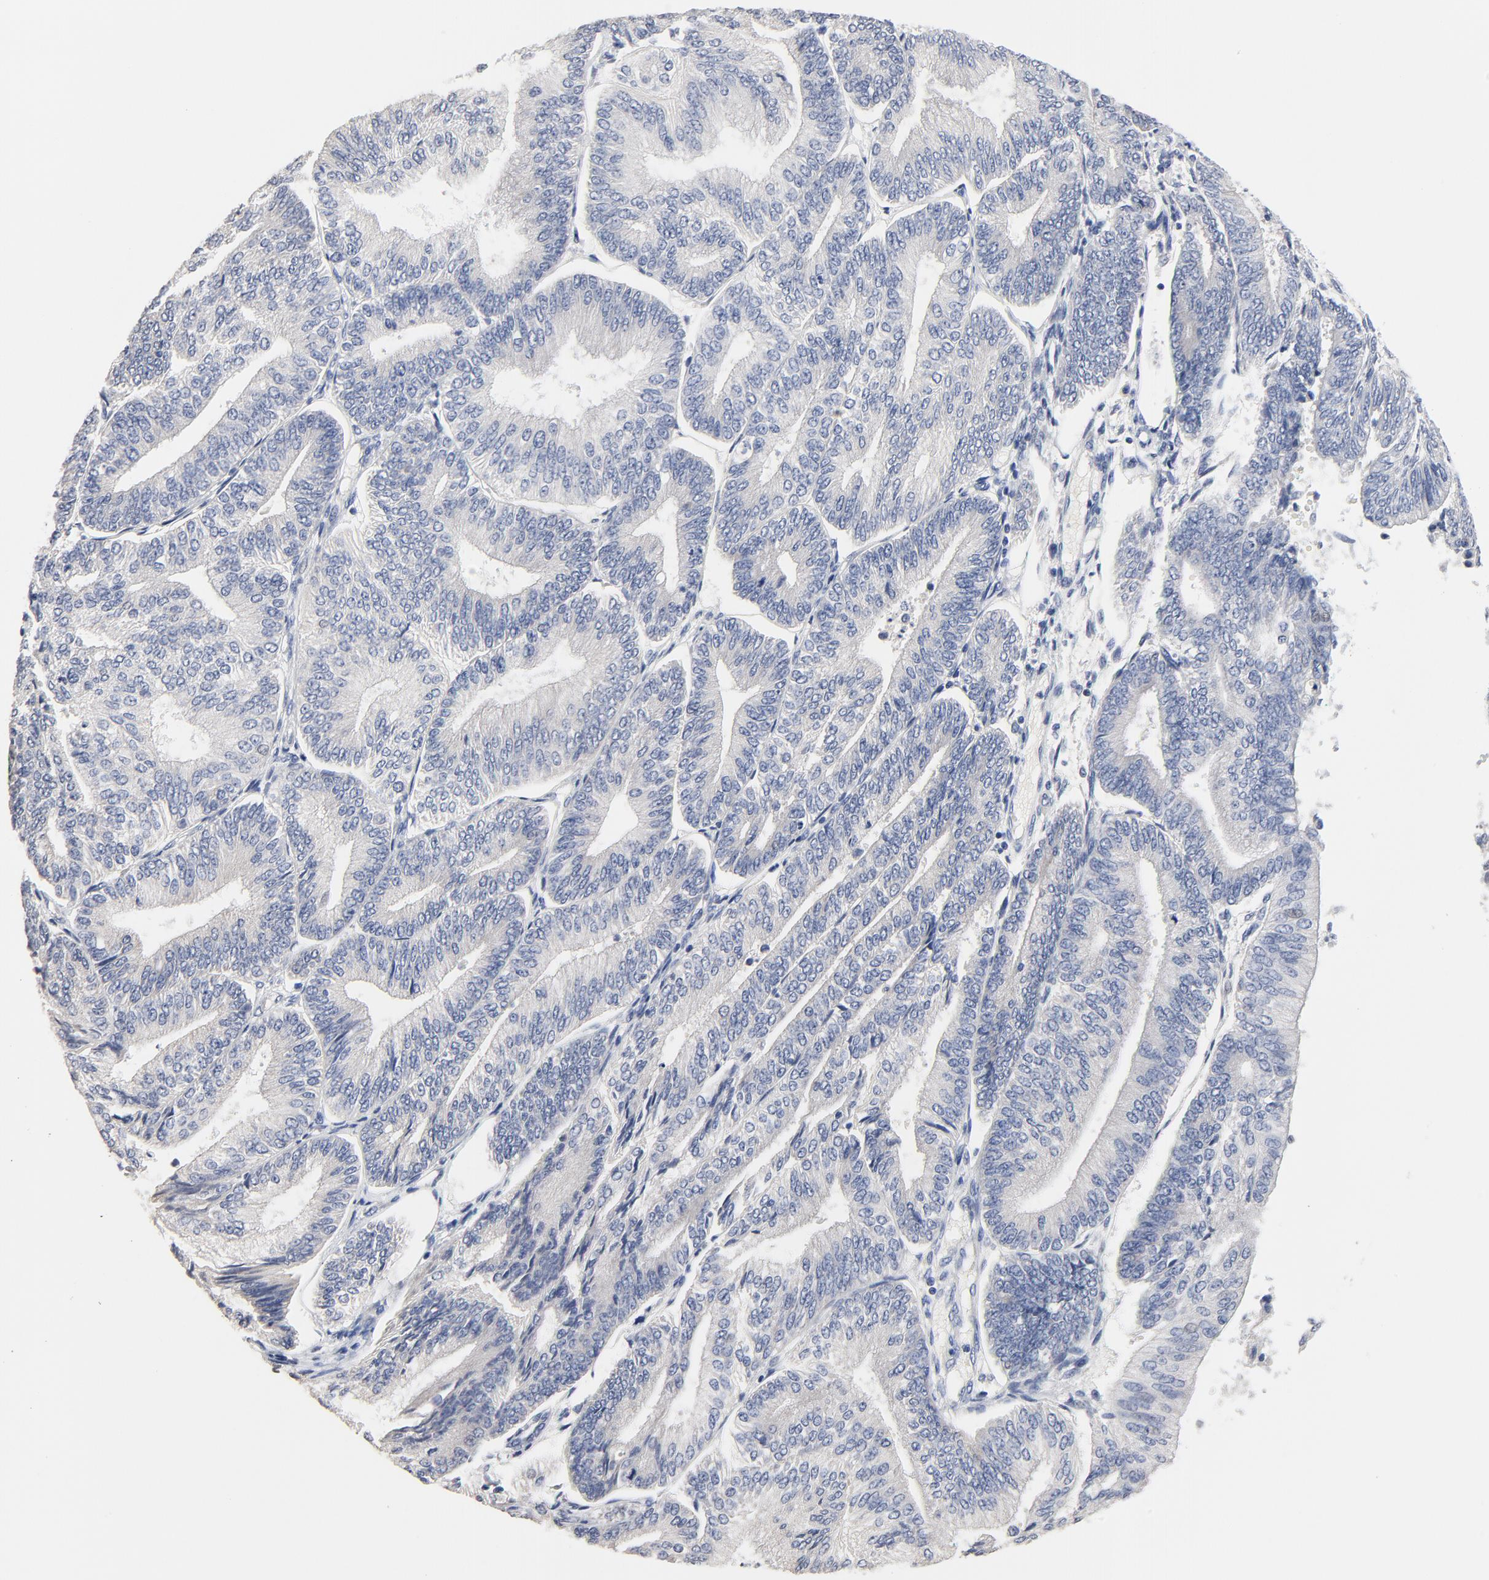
{"staining": {"intensity": "negative", "quantity": "none", "location": "none"}, "tissue": "endometrial cancer", "cell_type": "Tumor cells", "image_type": "cancer", "snomed": [{"axis": "morphology", "description": "Adenocarcinoma, NOS"}, {"axis": "topography", "description": "Endometrium"}], "caption": "Immunohistochemistry micrograph of human endometrial adenocarcinoma stained for a protein (brown), which shows no positivity in tumor cells. (DAB (3,3'-diaminobenzidine) IHC with hematoxylin counter stain).", "gene": "FBXL5", "patient": {"sex": "female", "age": 55}}